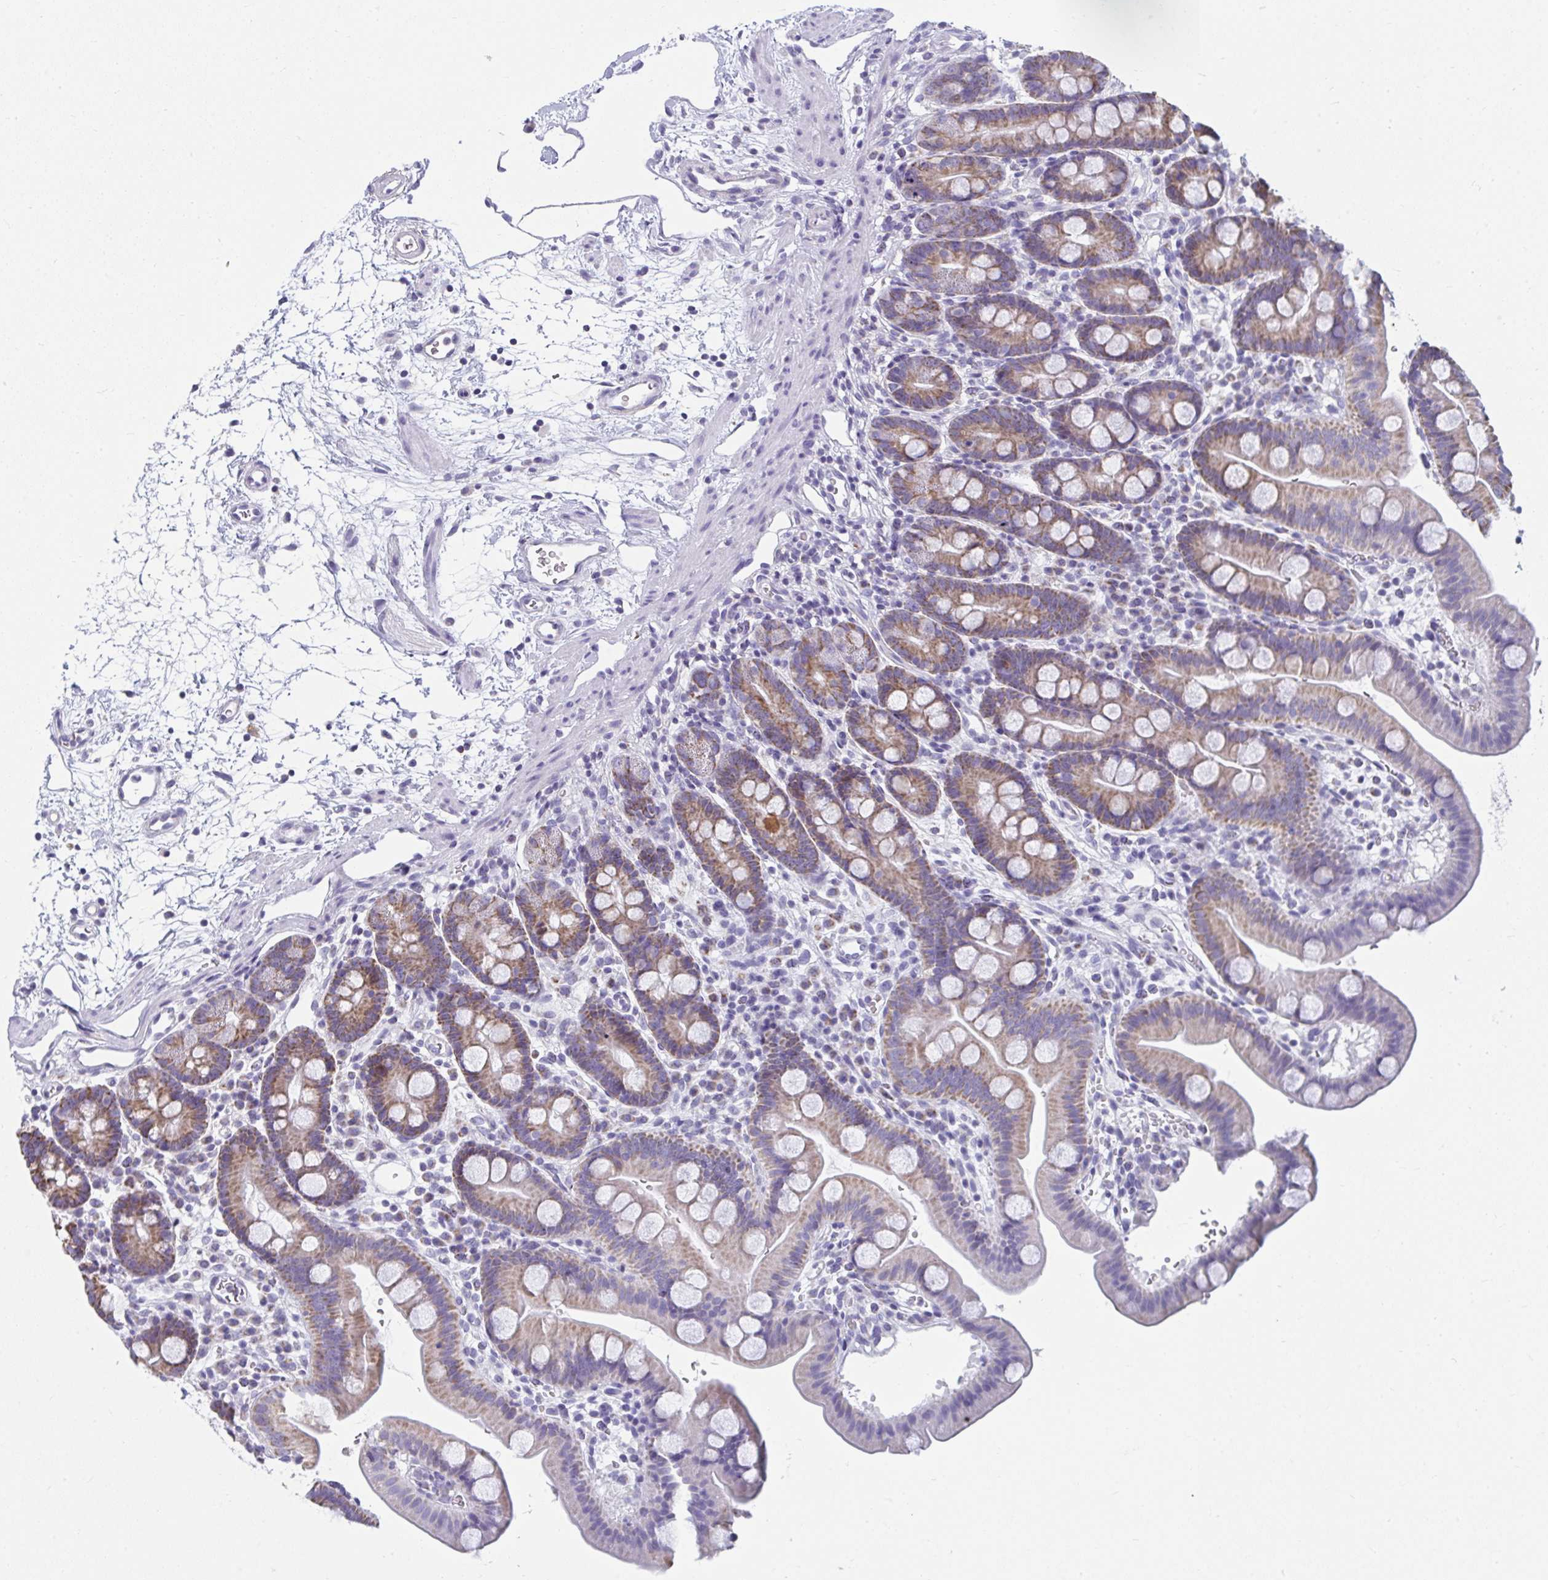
{"staining": {"intensity": "moderate", "quantity": ">75%", "location": "cytoplasmic/membranous"}, "tissue": "duodenum", "cell_type": "Glandular cells", "image_type": "normal", "snomed": [{"axis": "morphology", "description": "Normal tissue, NOS"}, {"axis": "topography", "description": "Duodenum"}], "caption": "Immunohistochemical staining of benign human duodenum shows >75% levels of moderate cytoplasmic/membranous protein positivity in approximately >75% of glandular cells.", "gene": "SLC6A1", "patient": {"sex": "male", "age": 59}}